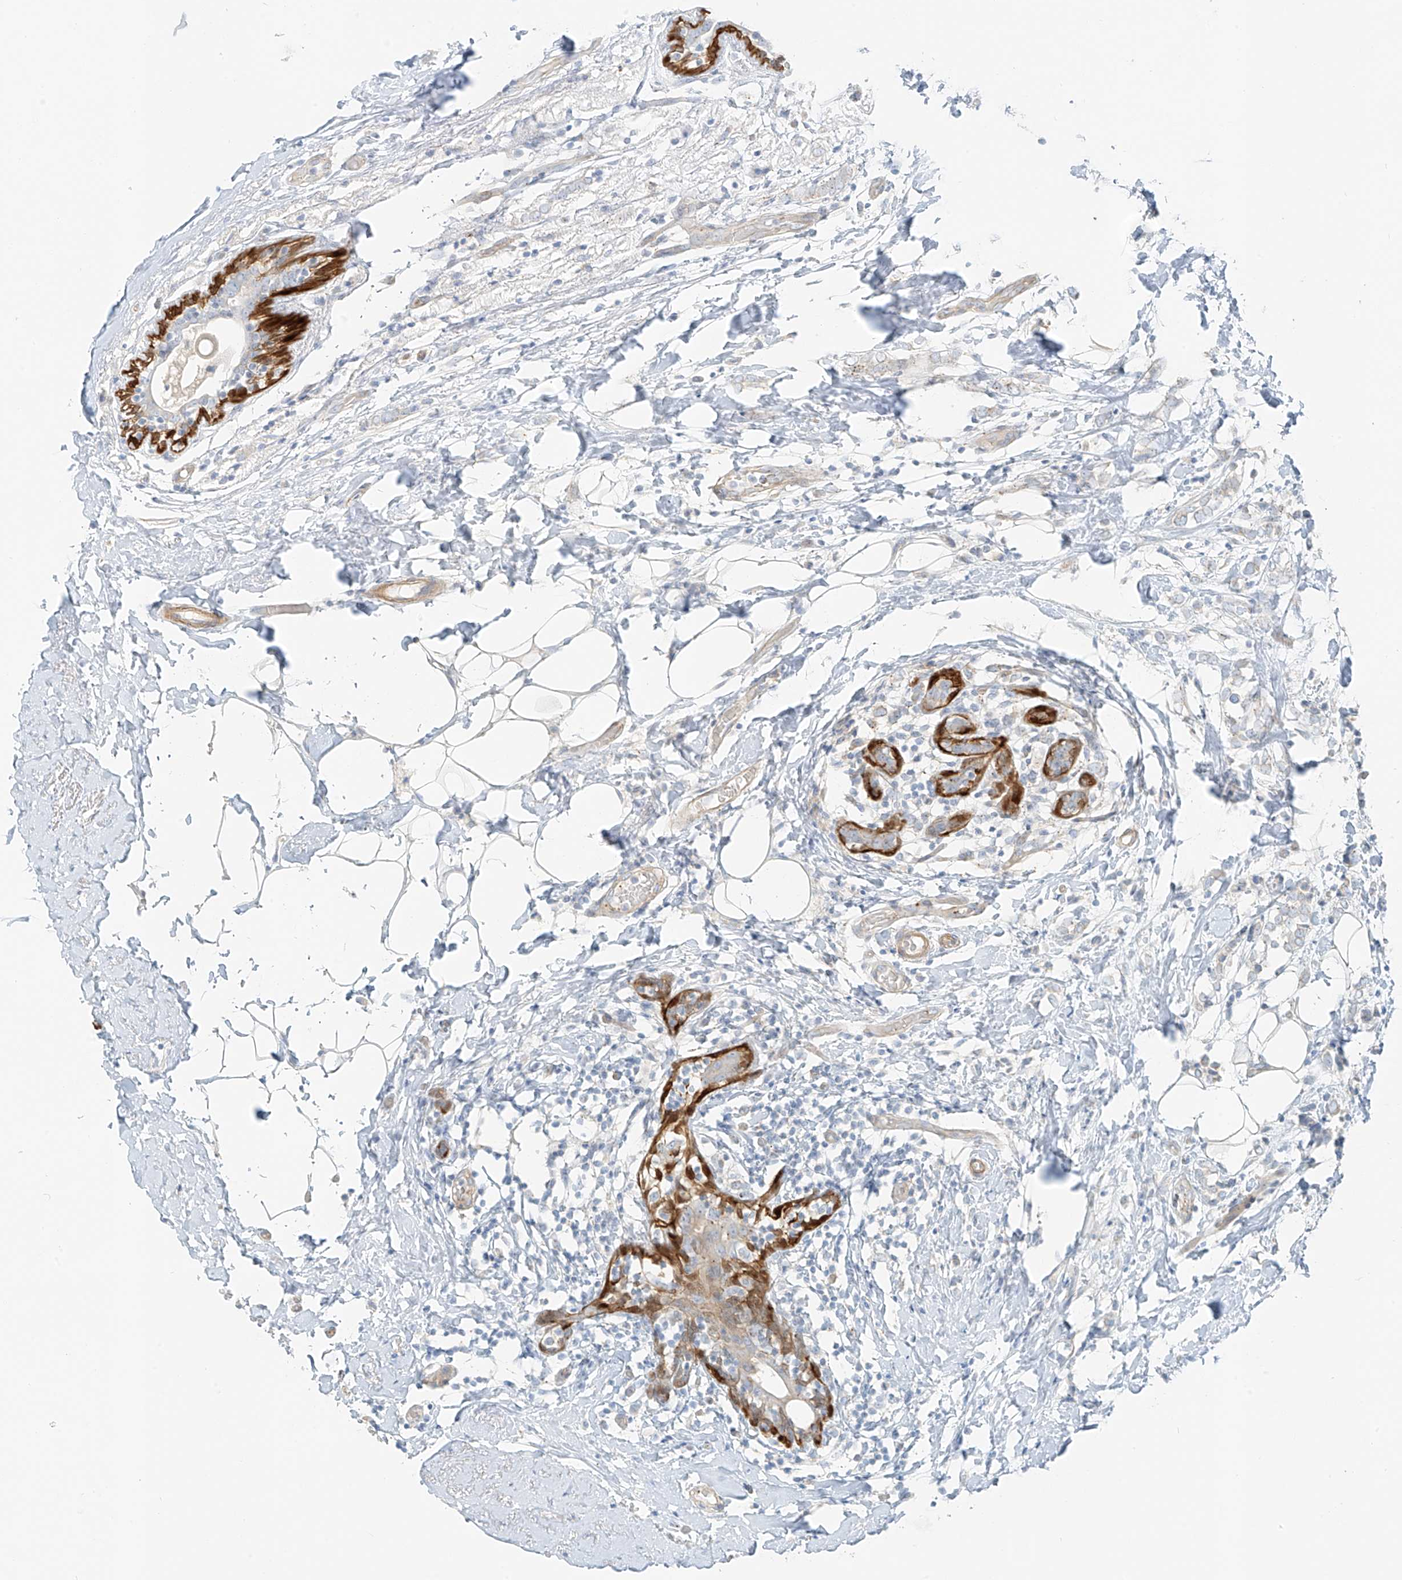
{"staining": {"intensity": "negative", "quantity": "none", "location": "none"}, "tissue": "breast cancer", "cell_type": "Tumor cells", "image_type": "cancer", "snomed": [{"axis": "morphology", "description": "Normal tissue, NOS"}, {"axis": "morphology", "description": "Lobular carcinoma"}, {"axis": "topography", "description": "Breast"}], "caption": "The micrograph demonstrates no staining of tumor cells in breast lobular carcinoma.", "gene": "SMCP", "patient": {"sex": "female", "age": 47}}